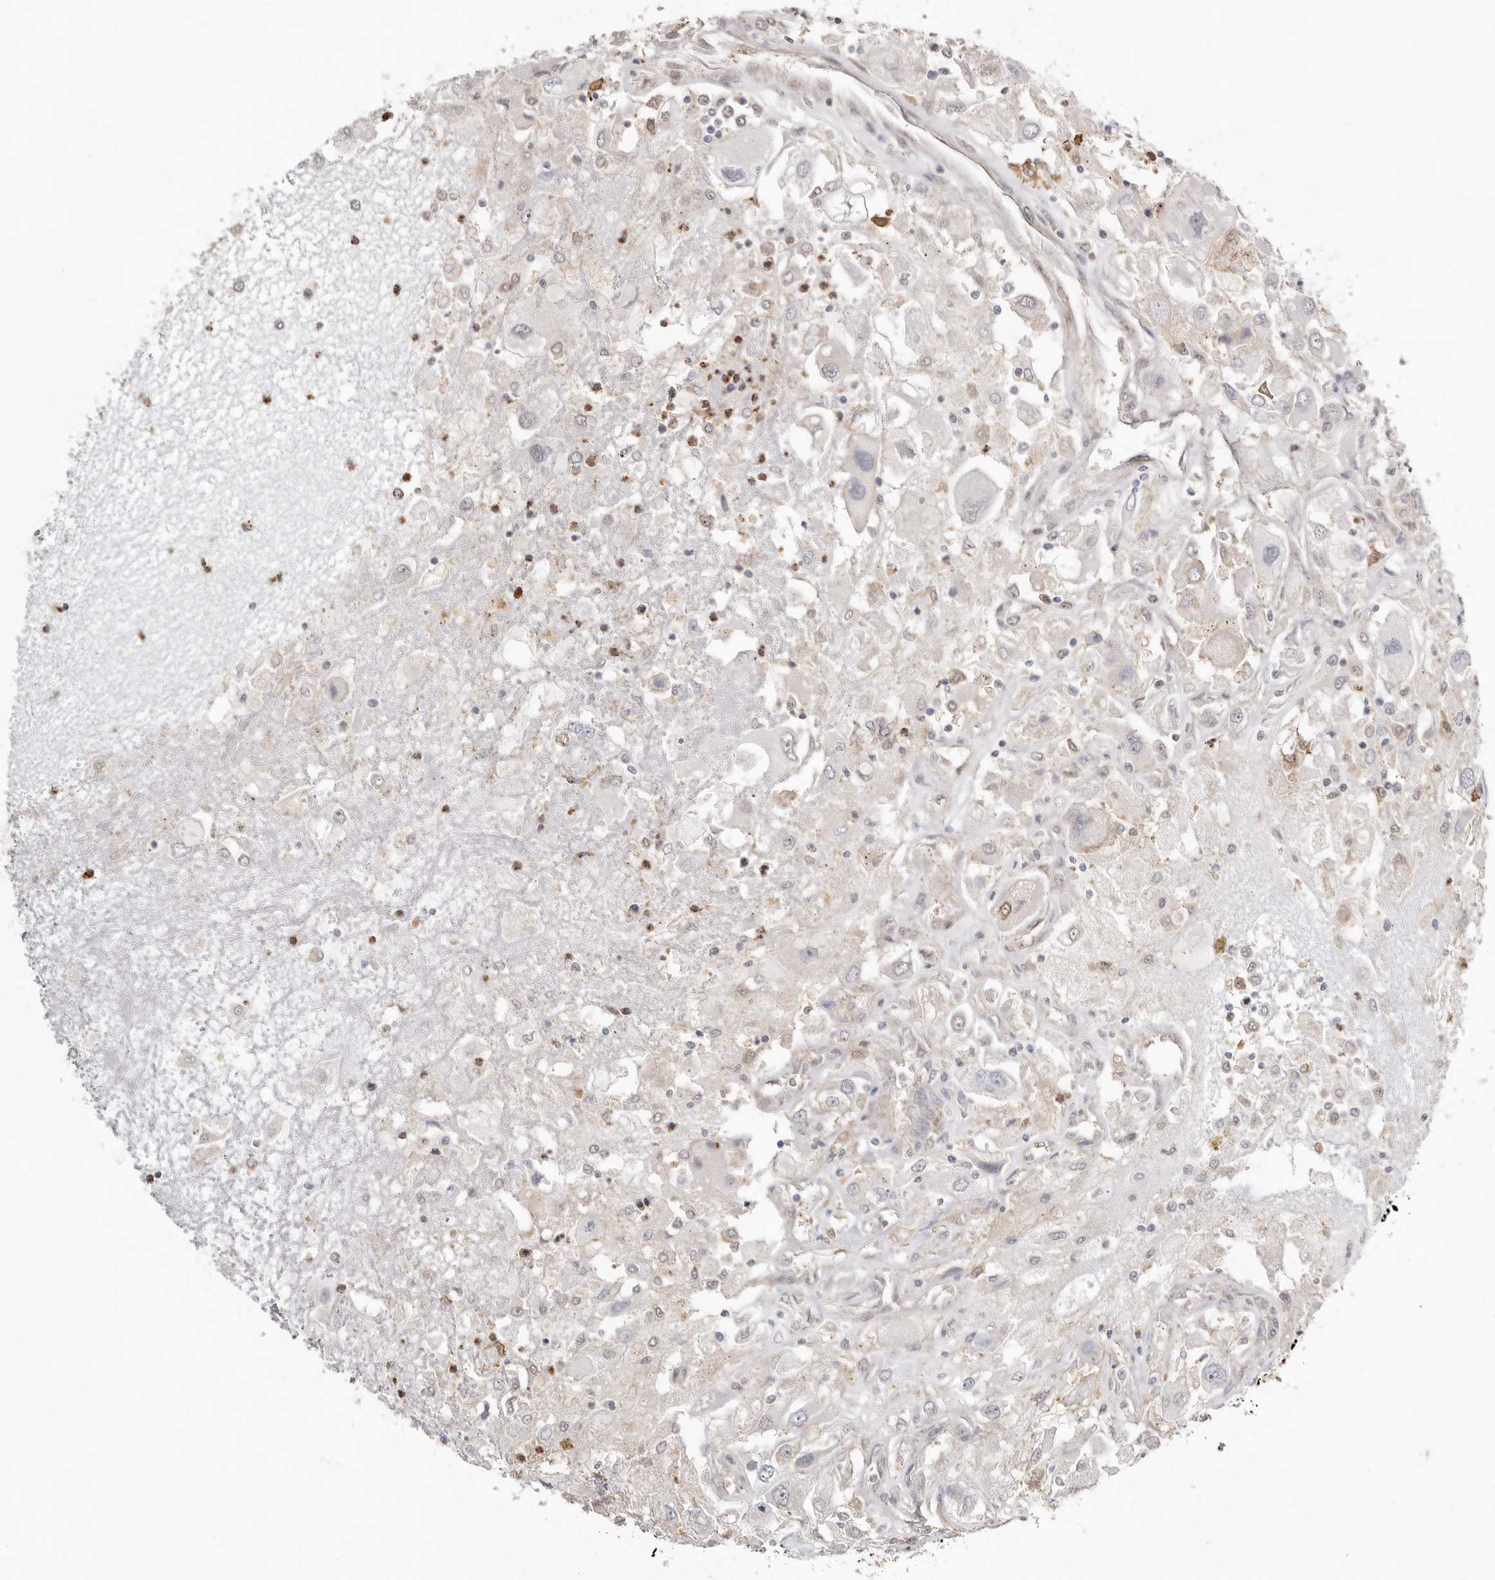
{"staining": {"intensity": "negative", "quantity": "none", "location": "none"}, "tissue": "renal cancer", "cell_type": "Tumor cells", "image_type": "cancer", "snomed": [{"axis": "morphology", "description": "Adenocarcinoma, NOS"}, {"axis": "topography", "description": "Kidney"}], "caption": "An IHC photomicrograph of renal cancer (adenocarcinoma) is shown. There is no staining in tumor cells of renal cancer (adenocarcinoma). Nuclei are stained in blue.", "gene": "MSRB2", "patient": {"sex": "female", "age": 52}}